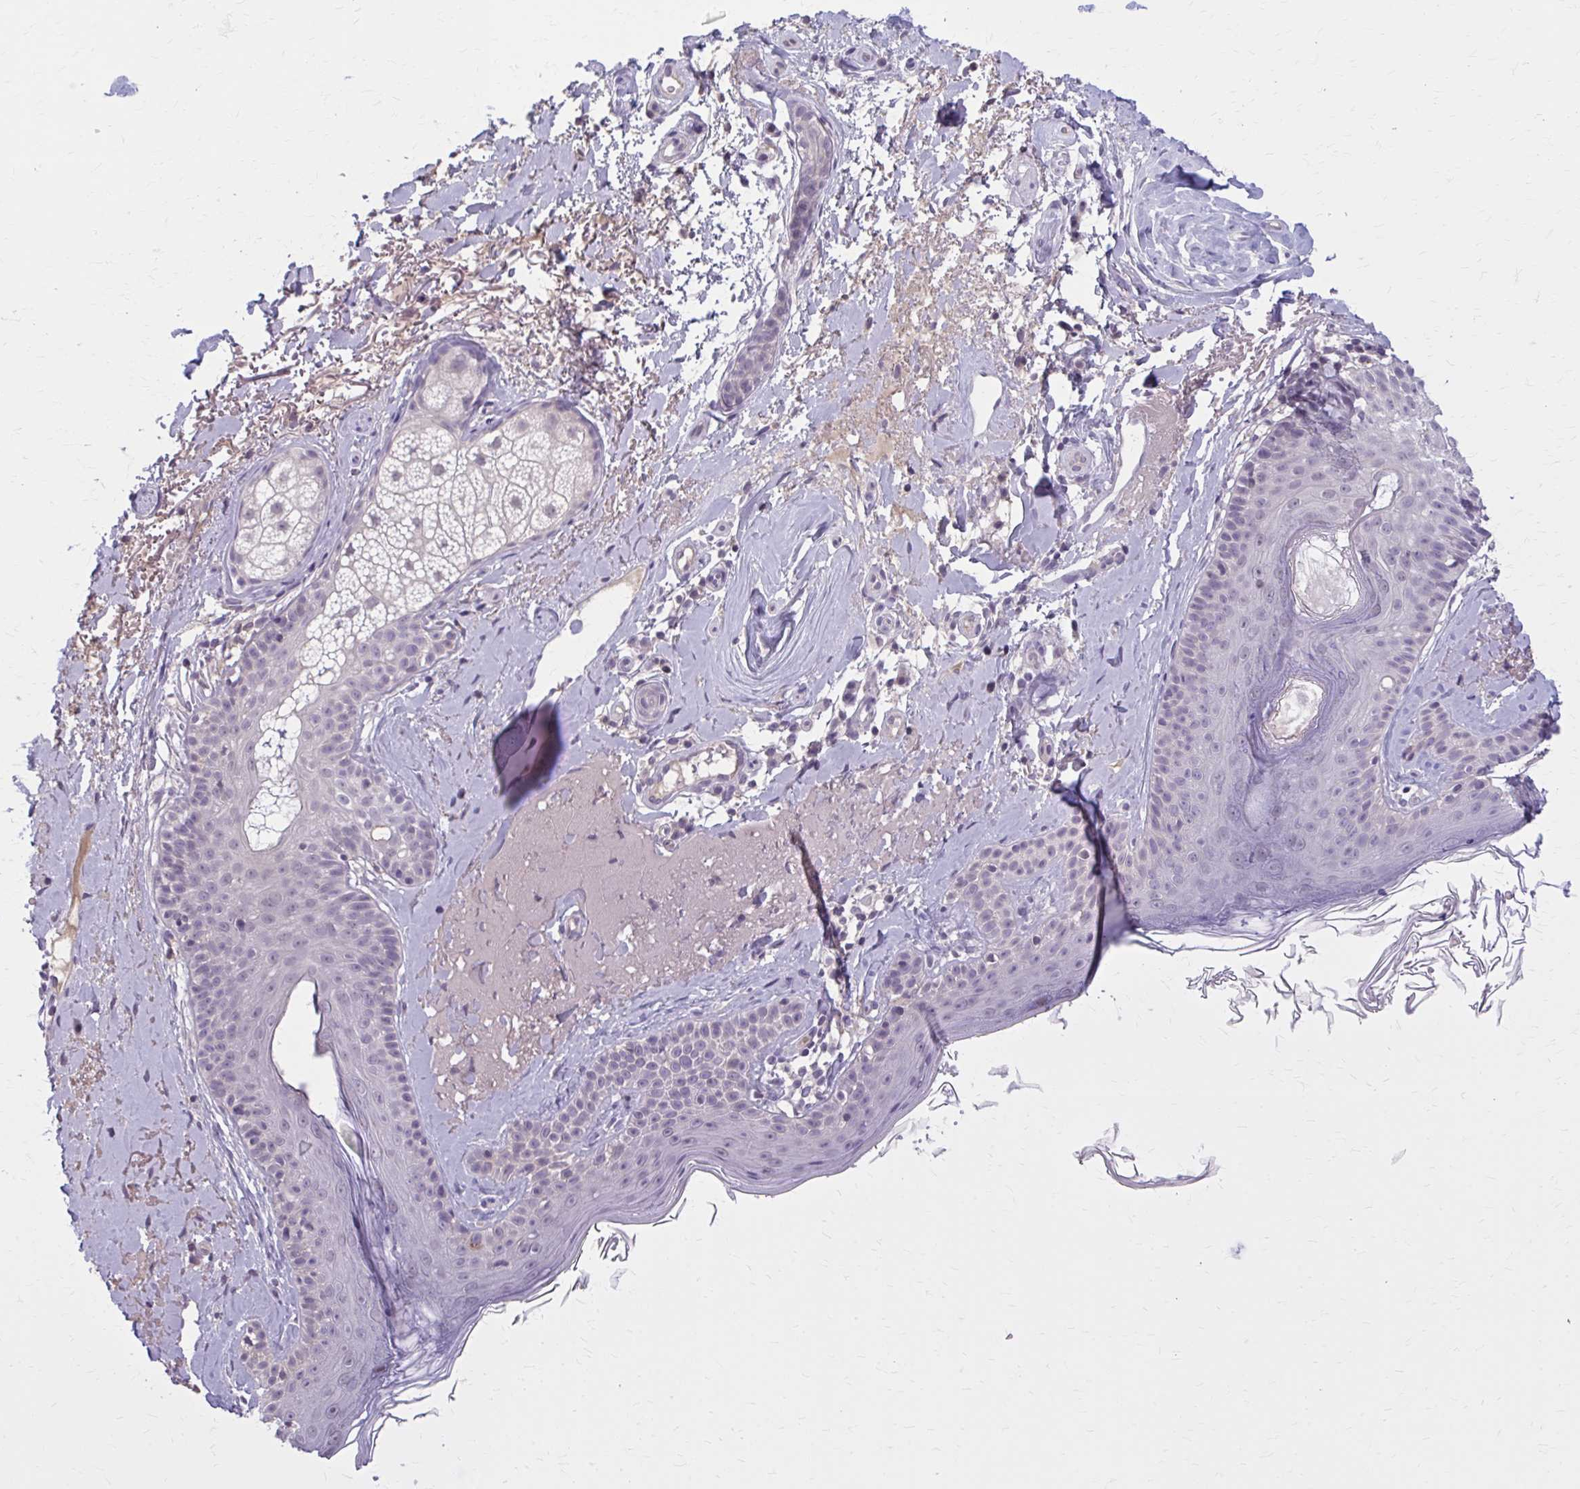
{"staining": {"intensity": "negative", "quantity": "none", "location": "none"}, "tissue": "skin", "cell_type": "Fibroblasts", "image_type": "normal", "snomed": [{"axis": "morphology", "description": "Normal tissue, NOS"}, {"axis": "topography", "description": "Skin"}], "caption": "DAB (3,3'-diaminobenzidine) immunohistochemical staining of benign human skin displays no significant positivity in fibroblasts. (DAB (3,3'-diaminobenzidine) IHC with hematoxylin counter stain).", "gene": "OR4A47", "patient": {"sex": "male", "age": 73}}